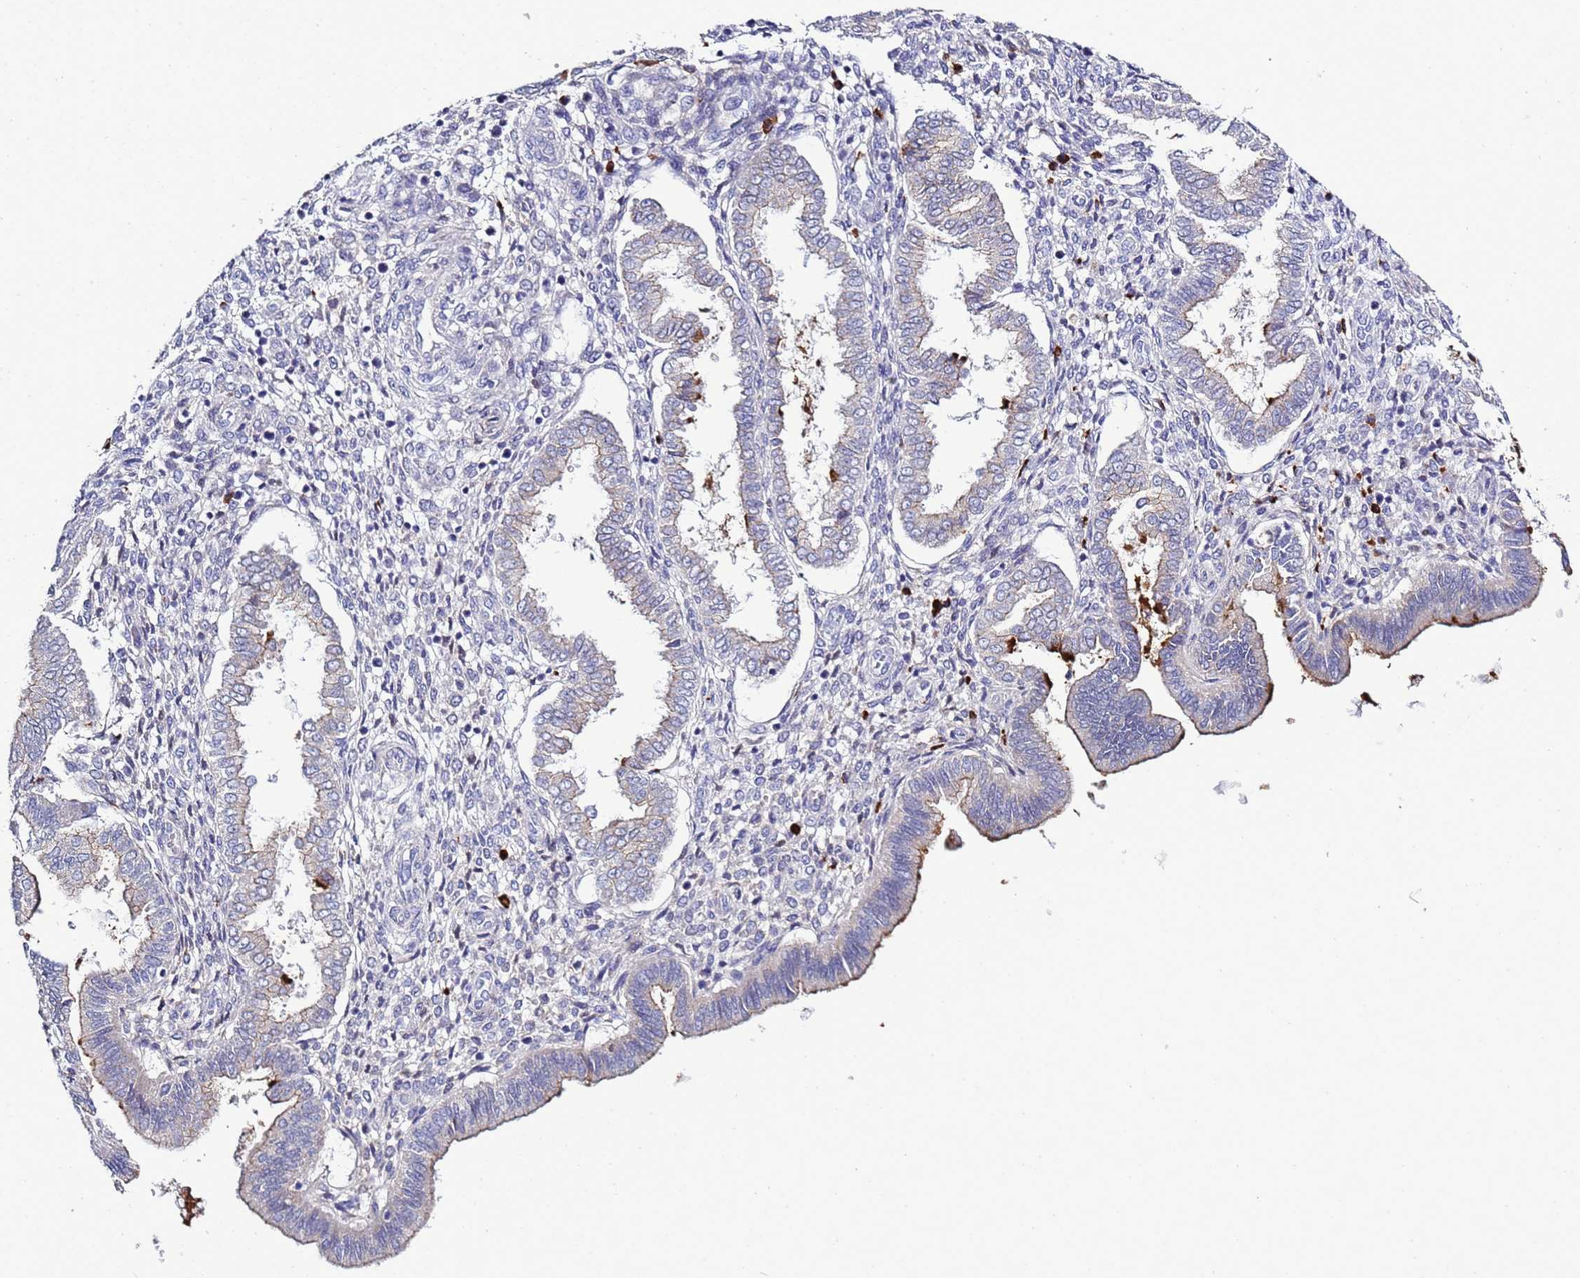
{"staining": {"intensity": "negative", "quantity": "none", "location": "none"}, "tissue": "endometrium", "cell_type": "Cells in endometrial stroma", "image_type": "normal", "snomed": [{"axis": "morphology", "description": "Normal tissue, NOS"}, {"axis": "topography", "description": "Endometrium"}], "caption": "This is a image of IHC staining of normal endometrium, which shows no positivity in cells in endometrial stroma.", "gene": "C4orf46", "patient": {"sex": "female", "age": 24}}